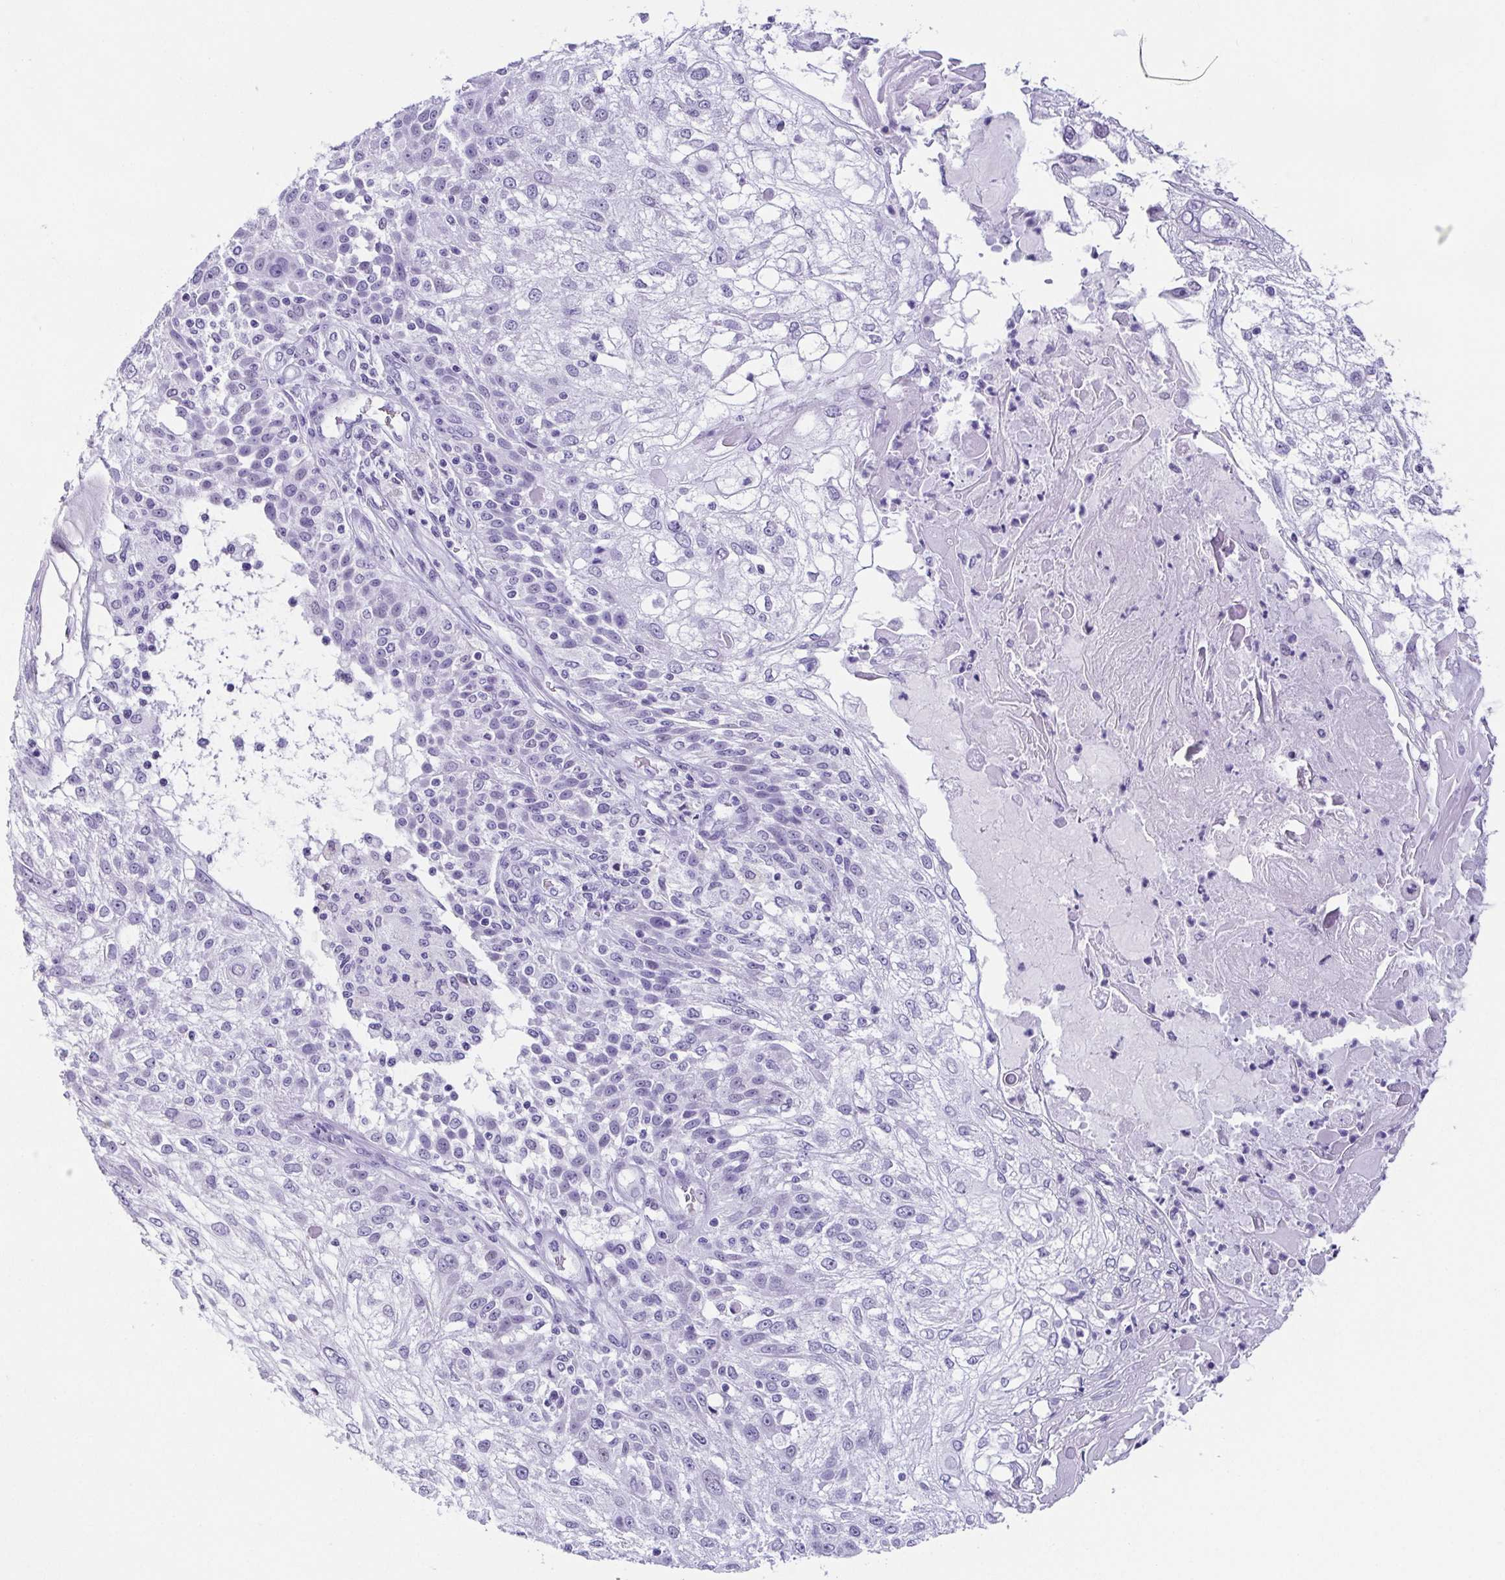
{"staining": {"intensity": "negative", "quantity": "none", "location": "none"}, "tissue": "skin cancer", "cell_type": "Tumor cells", "image_type": "cancer", "snomed": [{"axis": "morphology", "description": "Normal tissue, NOS"}, {"axis": "morphology", "description": "Squamous cell carcinoma, NOS"}, {"axis": "topography", "description": "Skin"}], "caption": "Immunohistochemistry (IHC) of human skin cancer demonstrates no positivity in tumor cells.", "gene": "ESX1", "patient": {"sex": "female", "age": 83}}